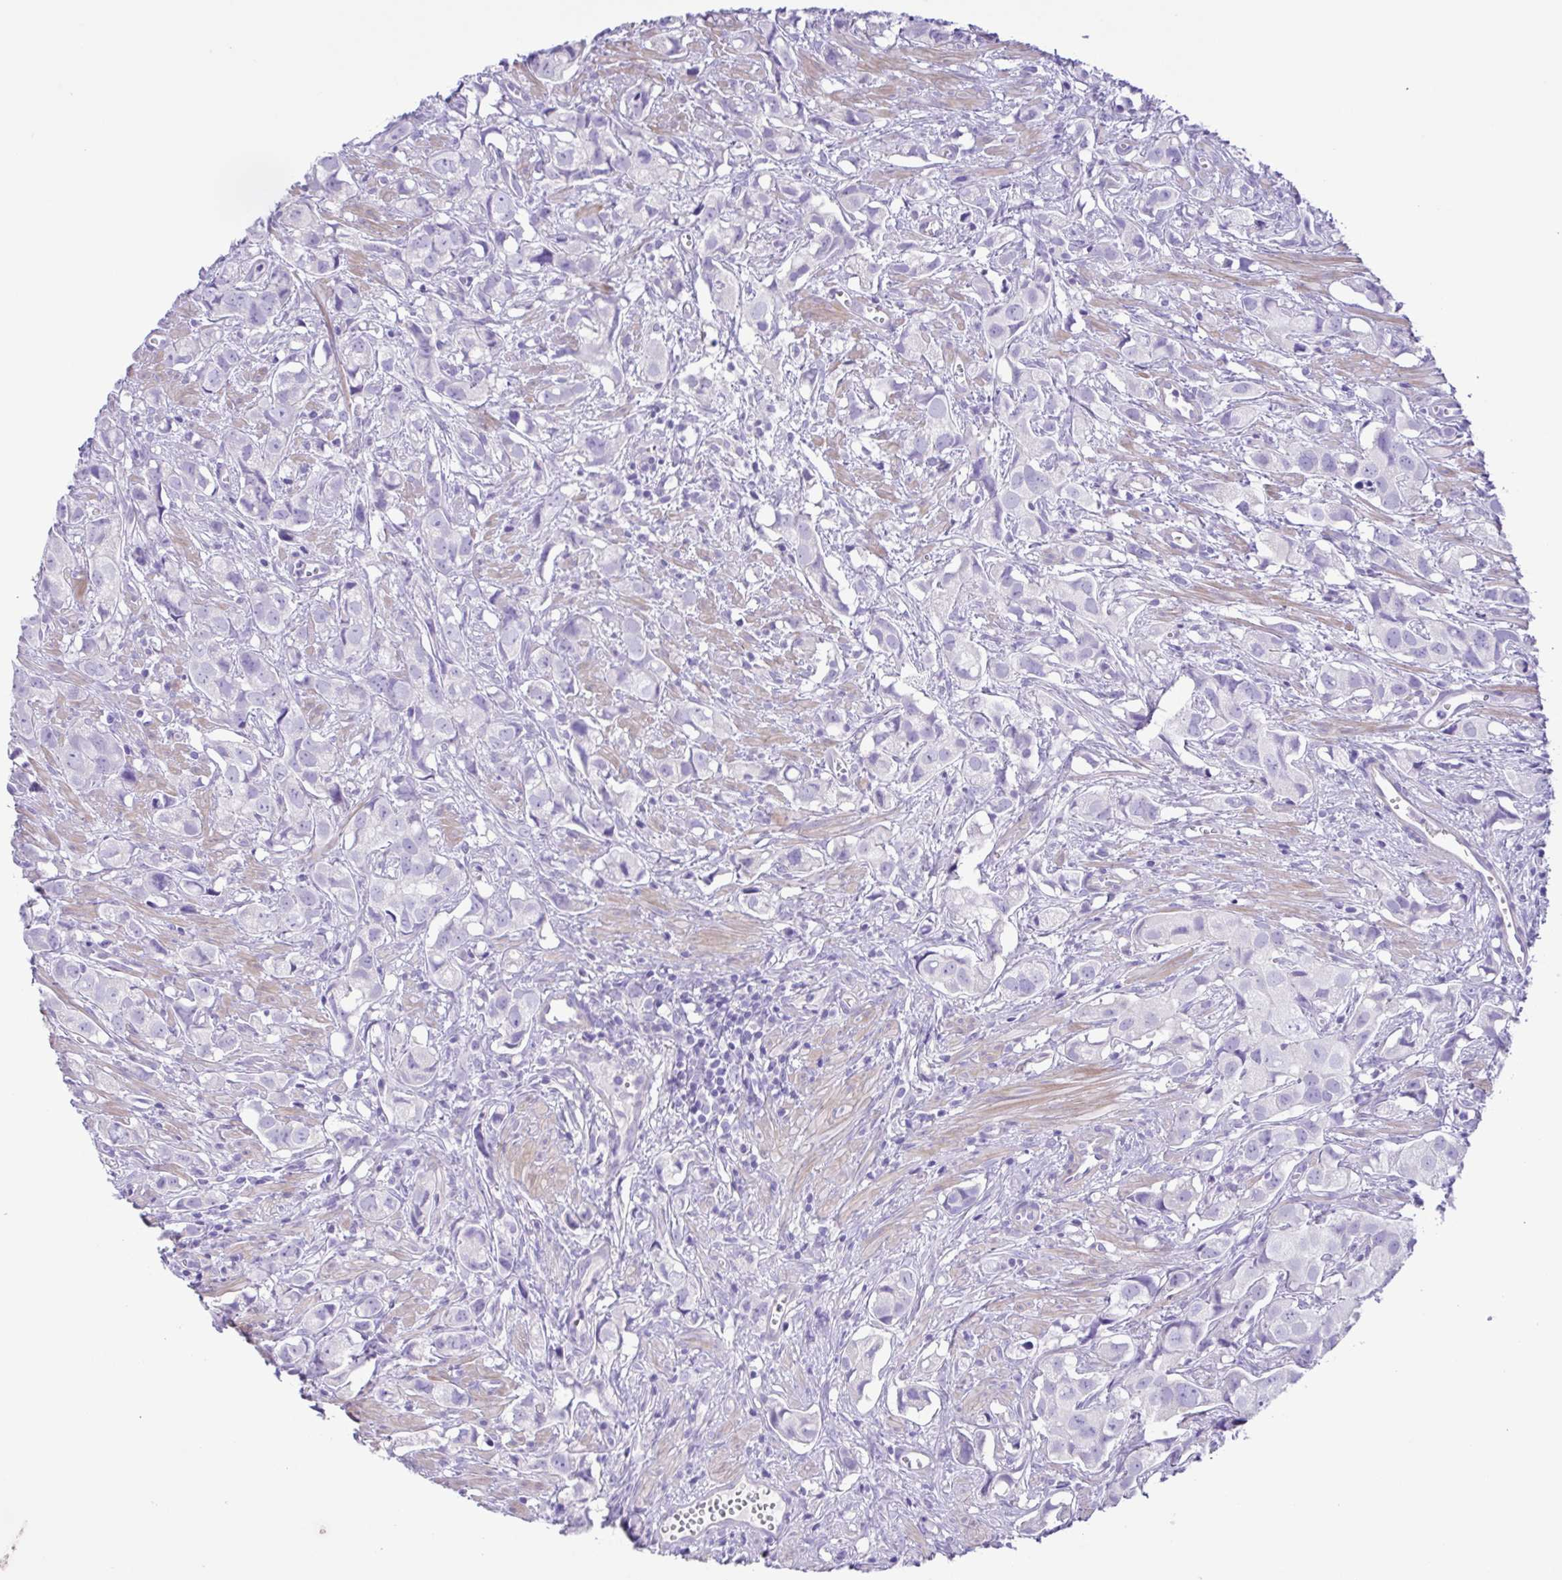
{"staining": {"intensity": "negative", "quantity": "none", "location": "none"}, "tissue": "prostate cancer", "cell_type": "Tumor cells", "image_type": "cancer", "snomed": [{"axis": "morphology", "description": "Adenocarcinoma, High grade"}, {"axis": "topography", "description": "Prostate"}], "caption": "There is no significant positivity in tumor cells of prostate cancer (high-grade adenocarcinoma). (Brightfield microscopy of DAB immunohistochemistry at high magnification).", "gene": "ISM2", "patient": {"sex": "male", "age": 58}}